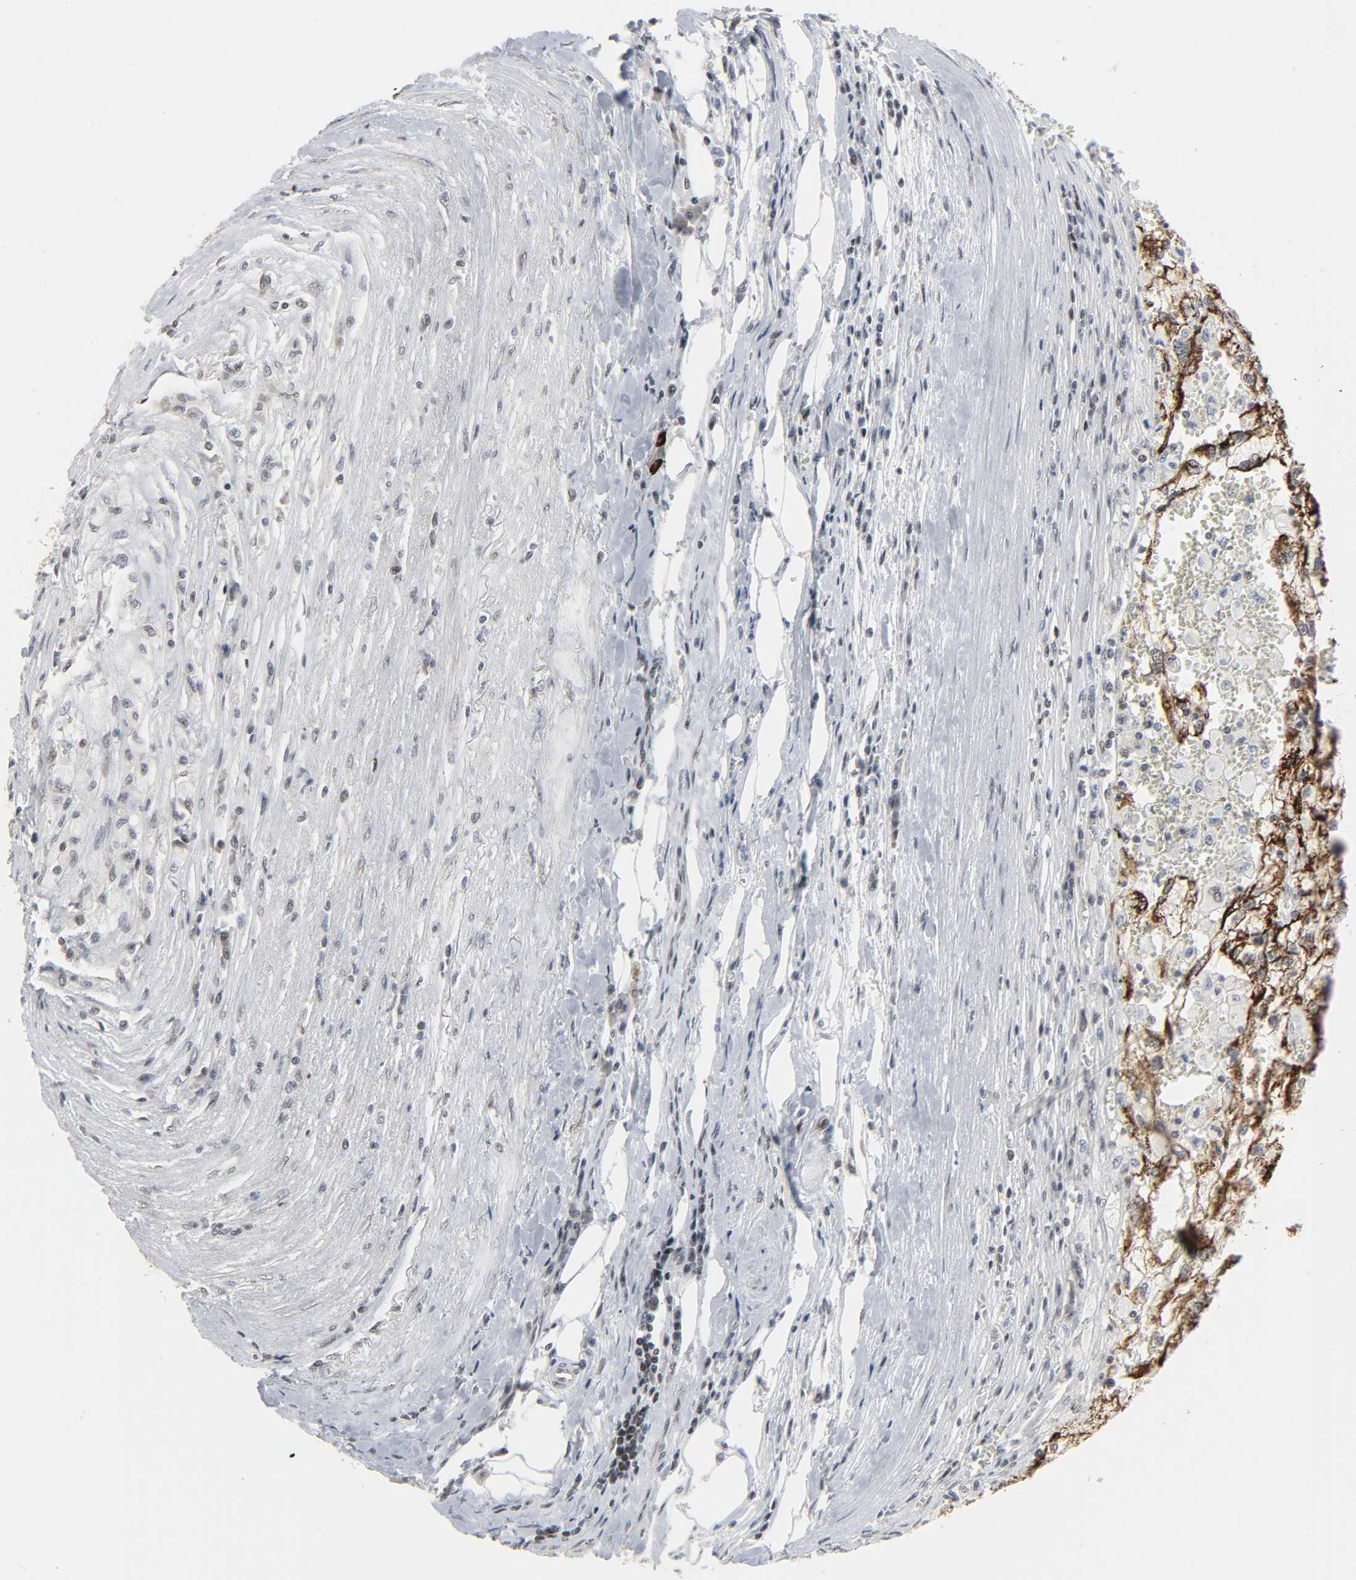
{"staining": {"intensity": "strong", "quantity": "25%-75%", "location": "cytoplasmic/membranous"}, "tissue": "renal cancer", "cell_type": "Tumor cells", "image_type": "cancer", "snomed": [{"axis": "morphology", "description": "Normal tissue, NOS"}, {"axis": "morphology", "description": "Adenocarcinoma, NOS"}, {"axis": "topography", "description": "Kidney"}], "caption": "A high amount of strong cytoplasmic/membranous staining is appreciated in approximately 25%-75% of tumor cells in adenocarcinoma (renal) tissue. The staining is performed using DAB brown chromogen to label protein expression. The nuclei are counter-stained blue using hematoxylin.", "gene": "MUC1", "patient": {"sex": "male", "age": 71}}